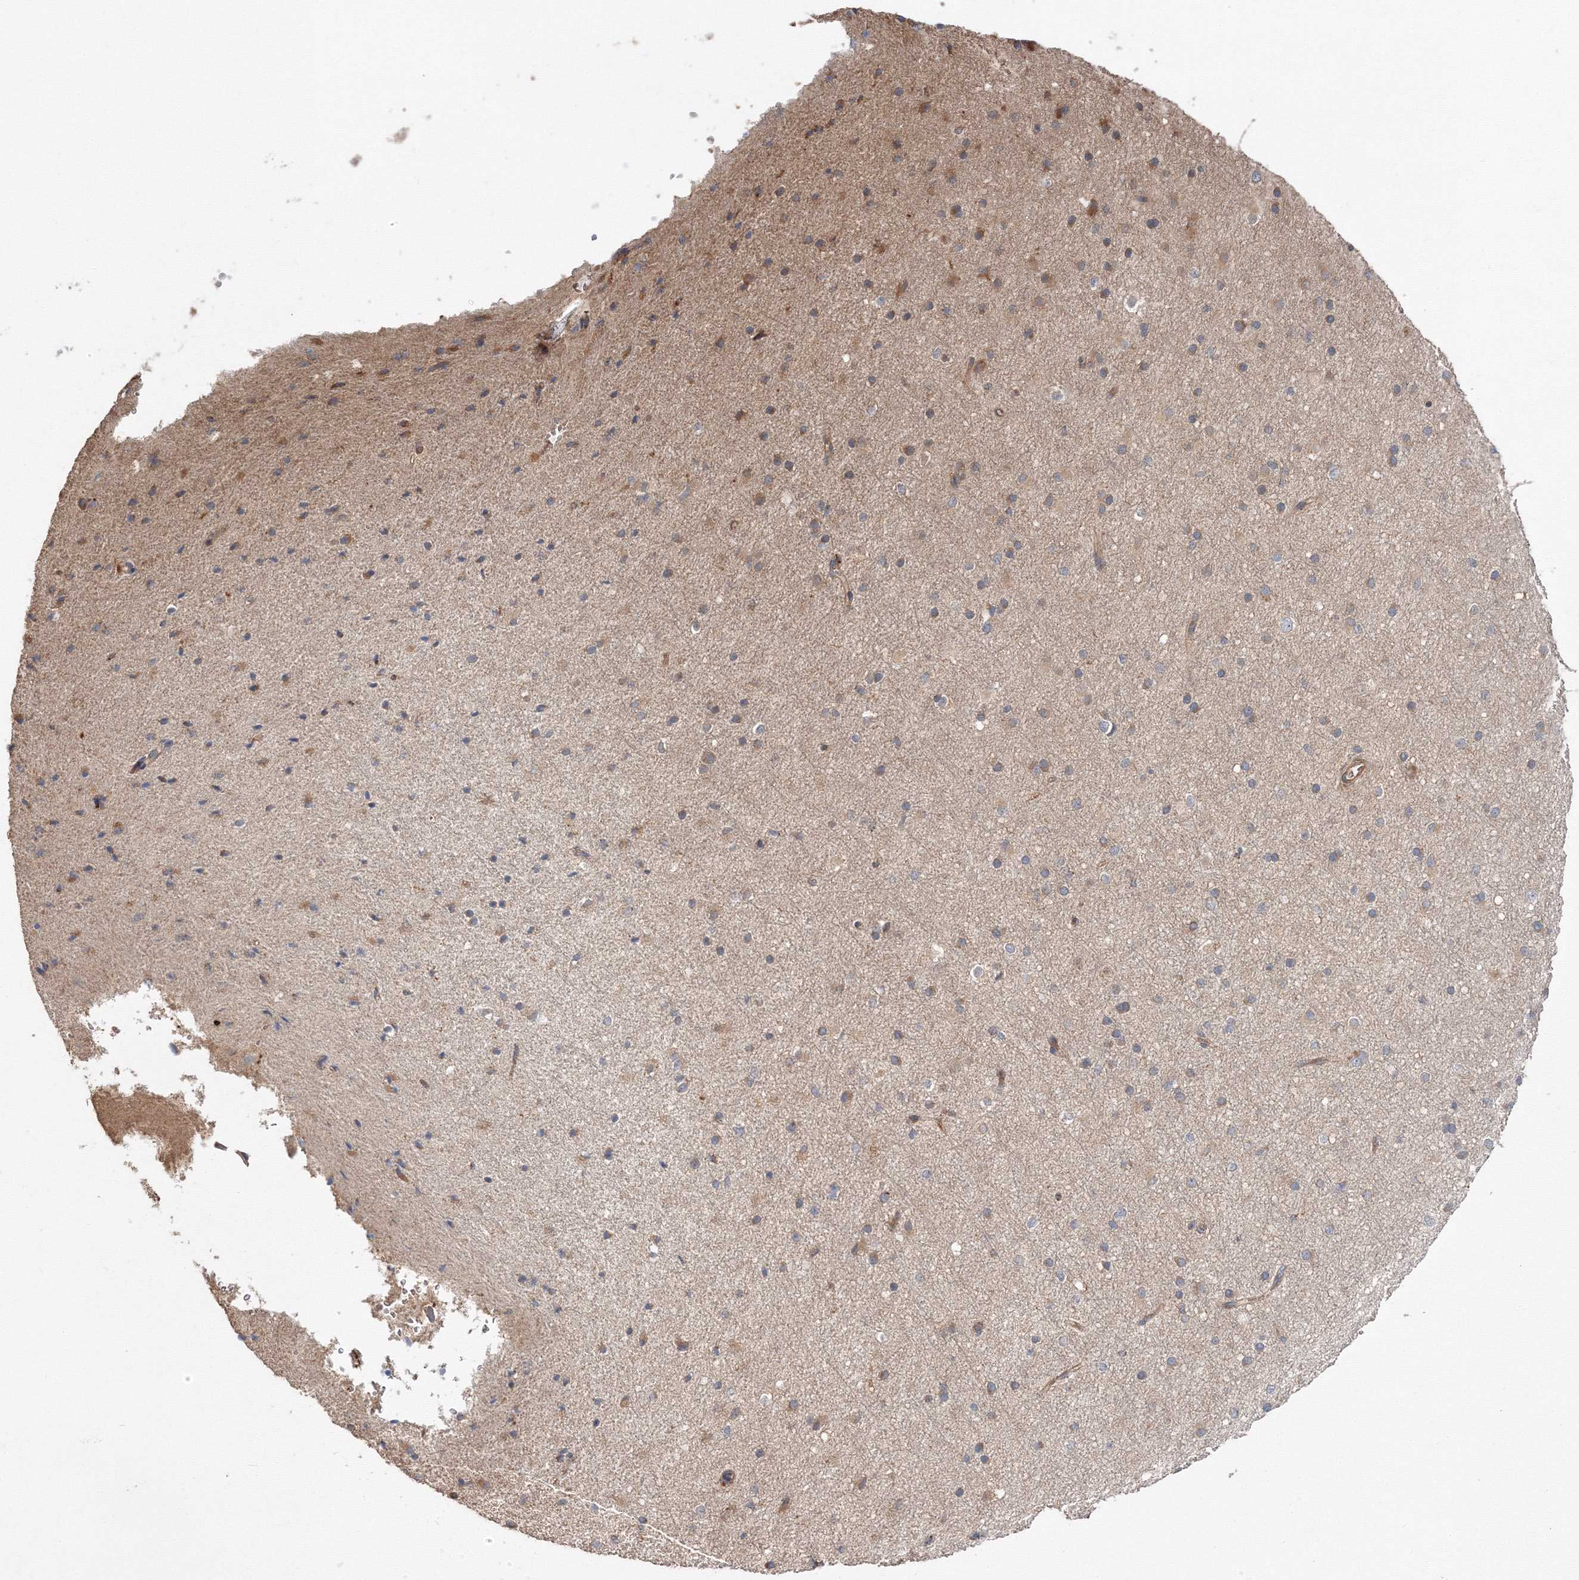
{"staining": {"intensity": "moderate", "quantity": ">75%", "location": "cytoplasmic/membranous"}, "tissue": "cerebral cortex", "cell_type": "Endothelial cells", "image_type": "normal", "snomed": [{"axis": "morphology", "description": "Normal tissue, NOS"}, {"axis": "morphology", "description": "Developmental malformation"}, {"axis": "topography", "description": "Cerebral cortex"}], "caption": "Unremarkable cerebral cortex was stained to show a protein in brown. There is medium levels of moderate cytoplasmic/membranous staining in about >75% of endothelial cells. The staining was performed using DAB (3,3'-diaminobenzidine) to visualize the protein expression in brown, while the nuclei were stained in blue with hematoxylin (Magnification: 20x).", "gene": "DDO", "patient": {"sex": "female", "age": 30}}